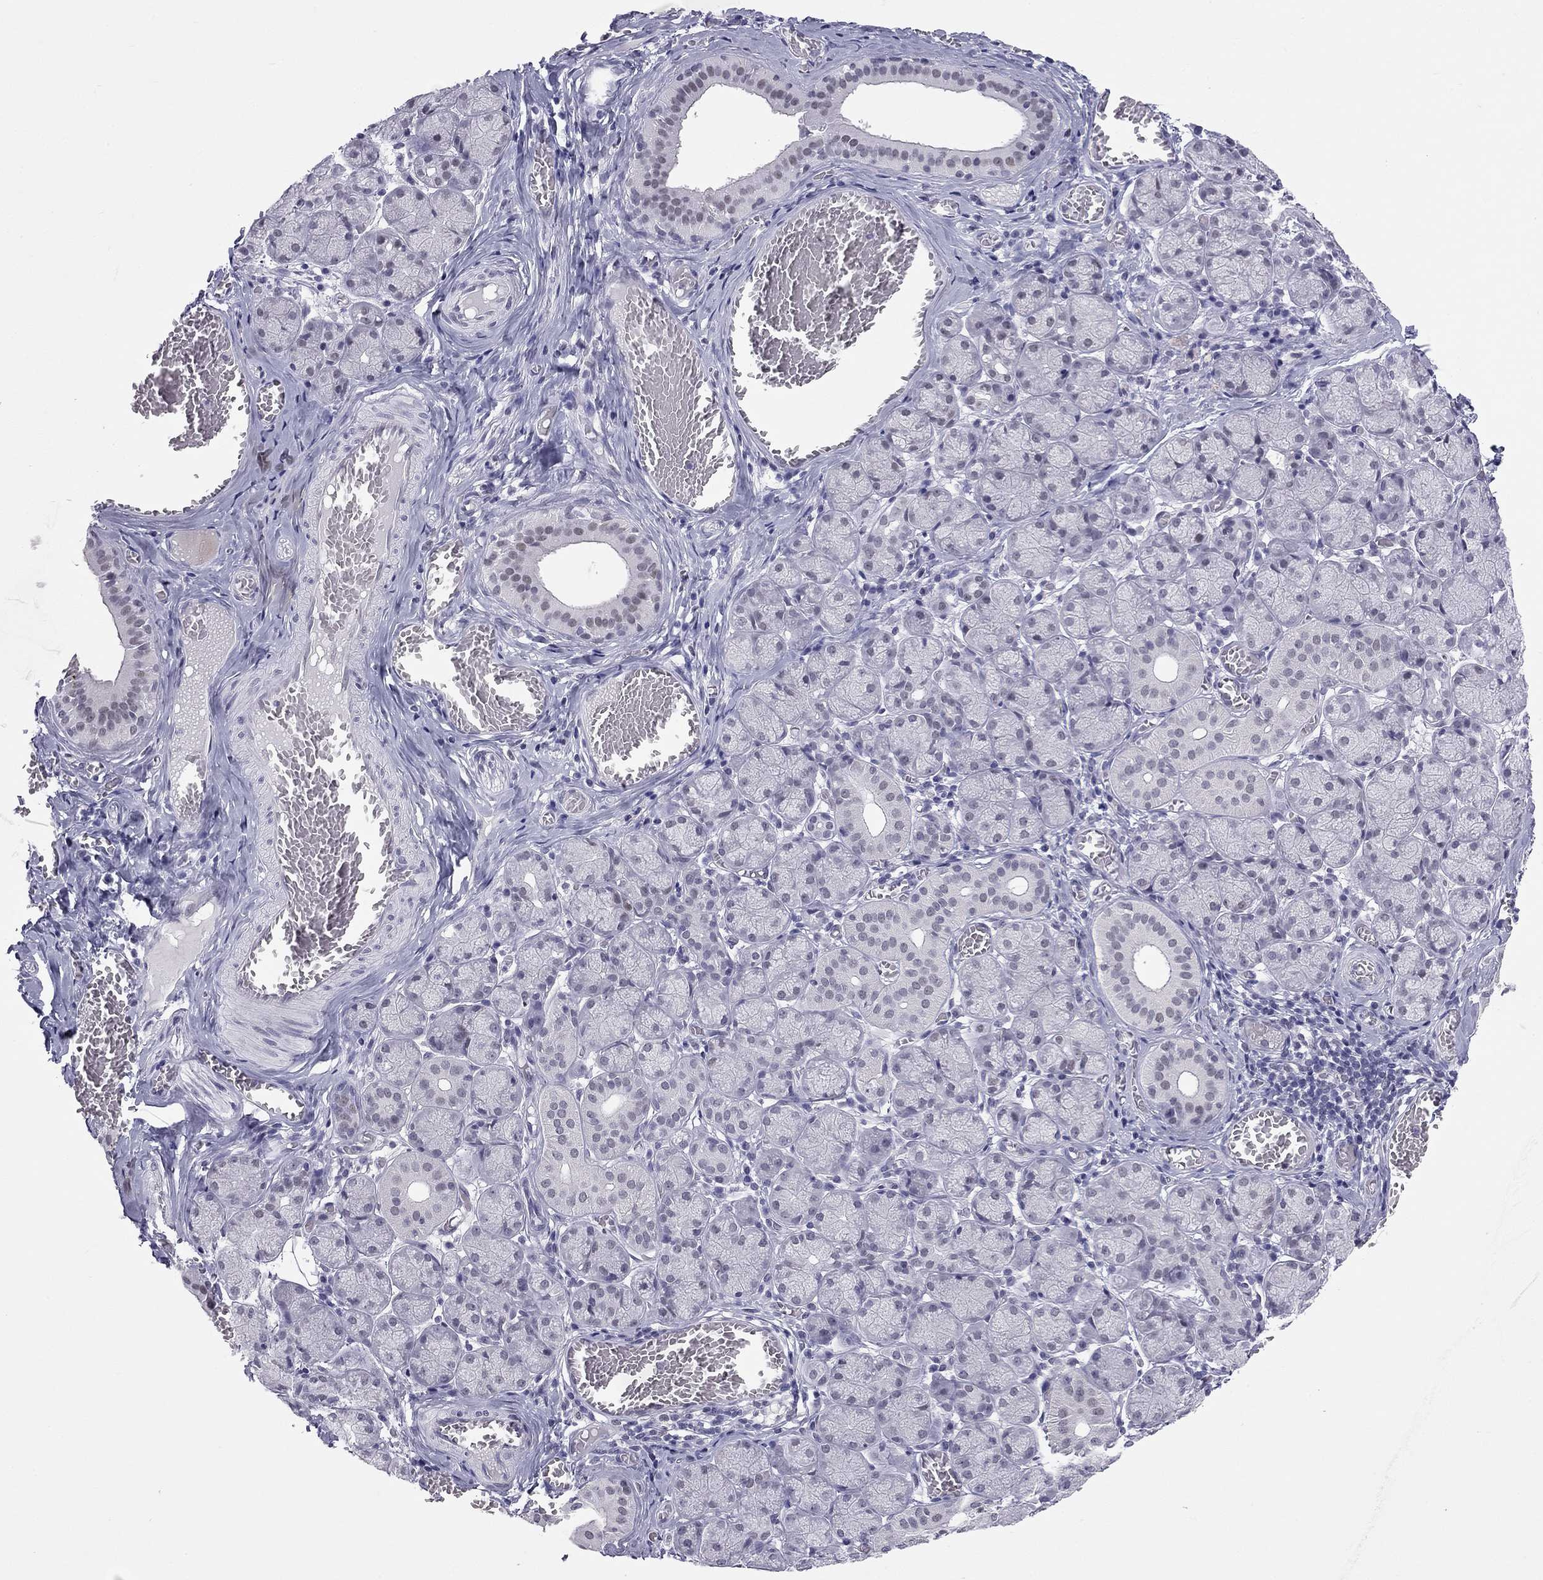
{"staining": {"intensity": "negative", "quantity": "none", "location": "none"}, "tissue": "salivary gland", "cell_type": "Glandular cells", "image_type": "normal", "snomed": [{"axis": "morphology", "description": "Normal tissue, NOS"}, {"axis": "topography", "description": "Salivary gland"}, {"axis": "topography", "description": "Peripheral nerve tissue"}], "caption": "A micrograph of human salivary gland is negative for staining in glandular cells. (Immunohistochemistry, brightfield microscopy, high magnification).", "gene": "DOT1L", "patient": {"sex": "female", "age": 24}}